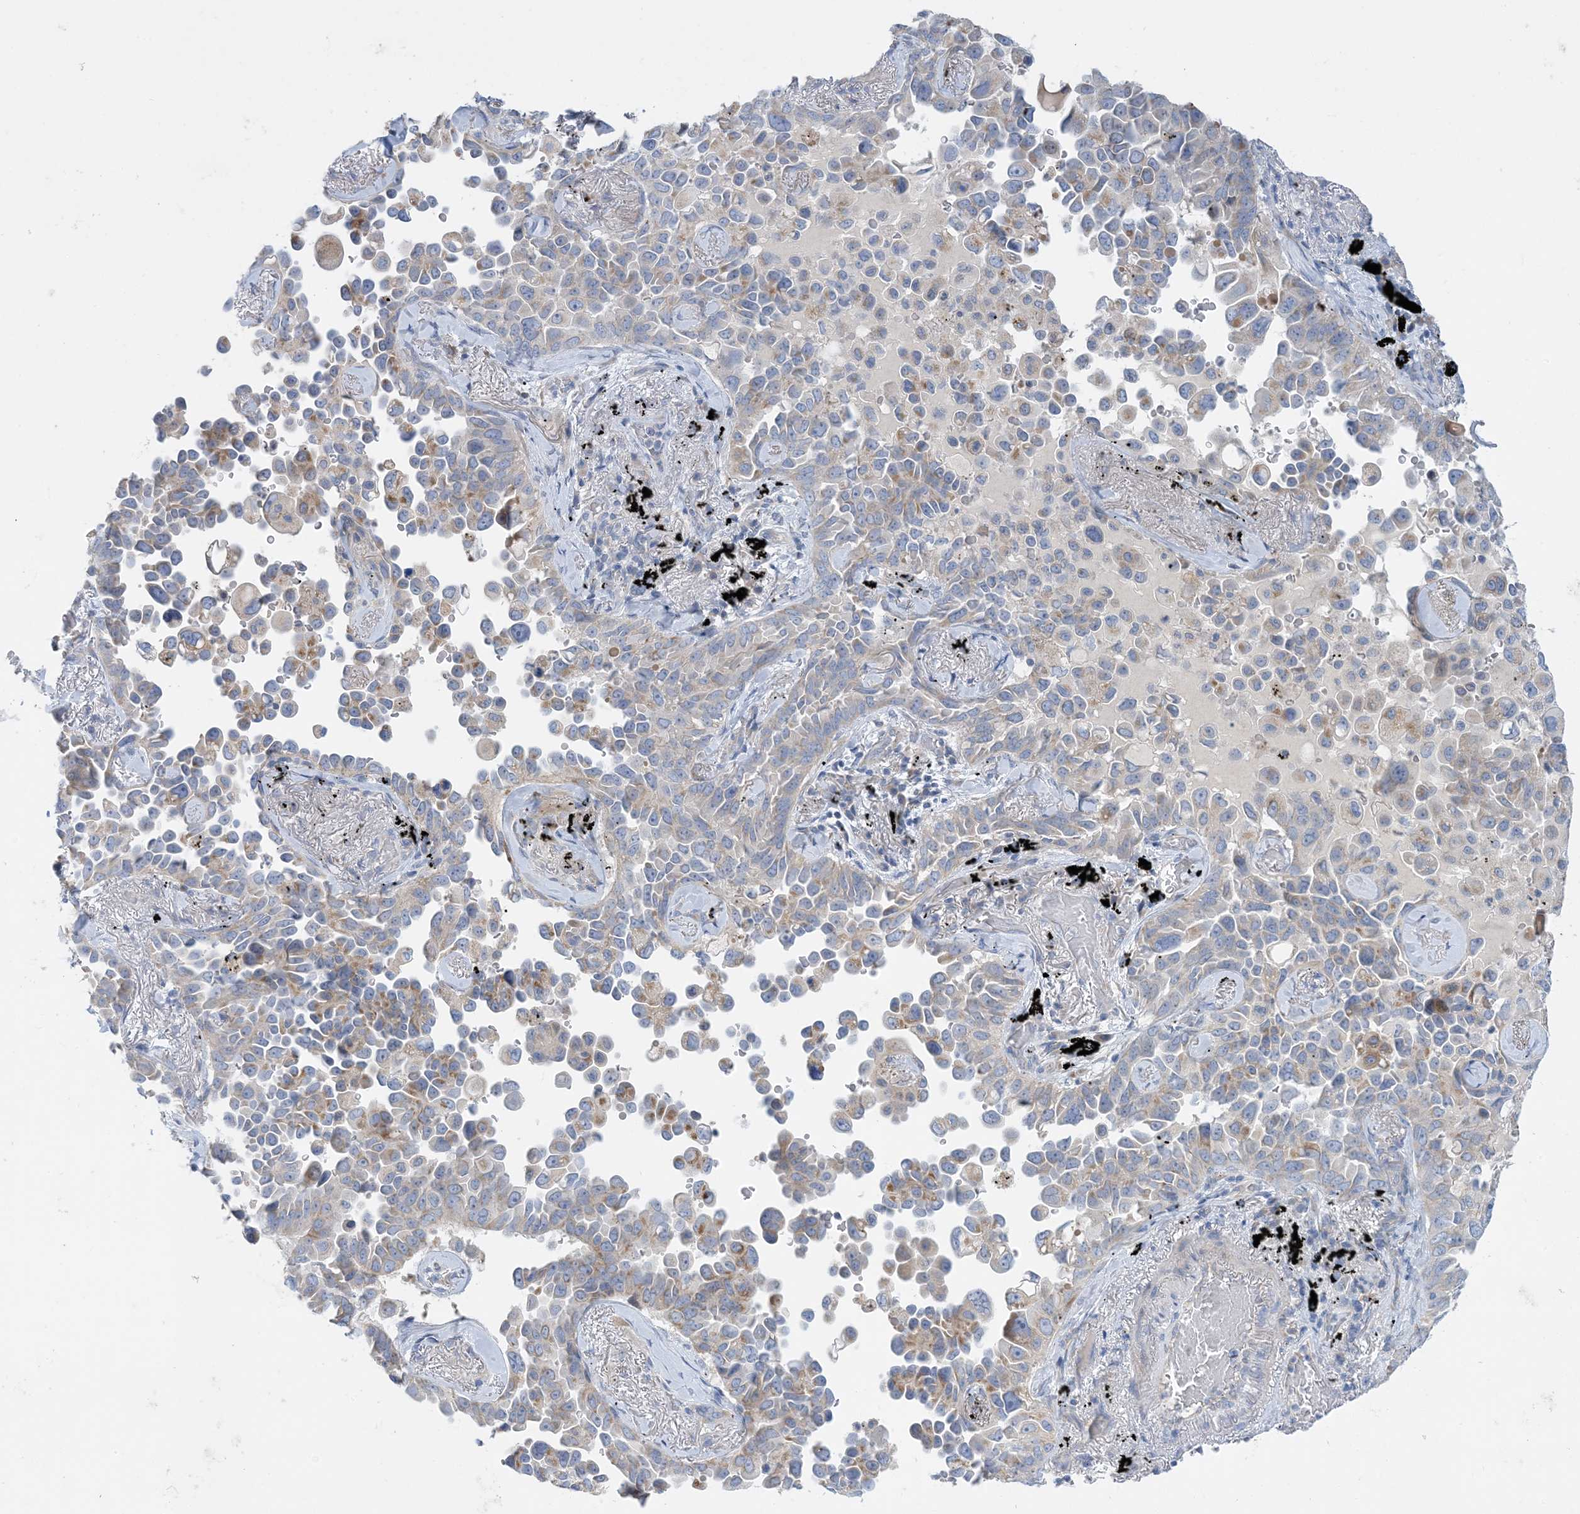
{"staining": {"intensity": "weak", "quantity": "<25%", "location": "cytoplasmic/membranous"}, "tissue": "lung cancer", "cell_type": "Tumor cells", "image_type": "cancer", "snomed": [{"axis": "morphology", "description": "Adenocarcinoma, NOS"}, {"axis": "topography", "description": "Lung"}], "caption": "Tumor cells show no significant staining in adenocarcinoma (lung).", "gene": "ZCCHC18", "patient": {"sex": "female", "age": 67}}